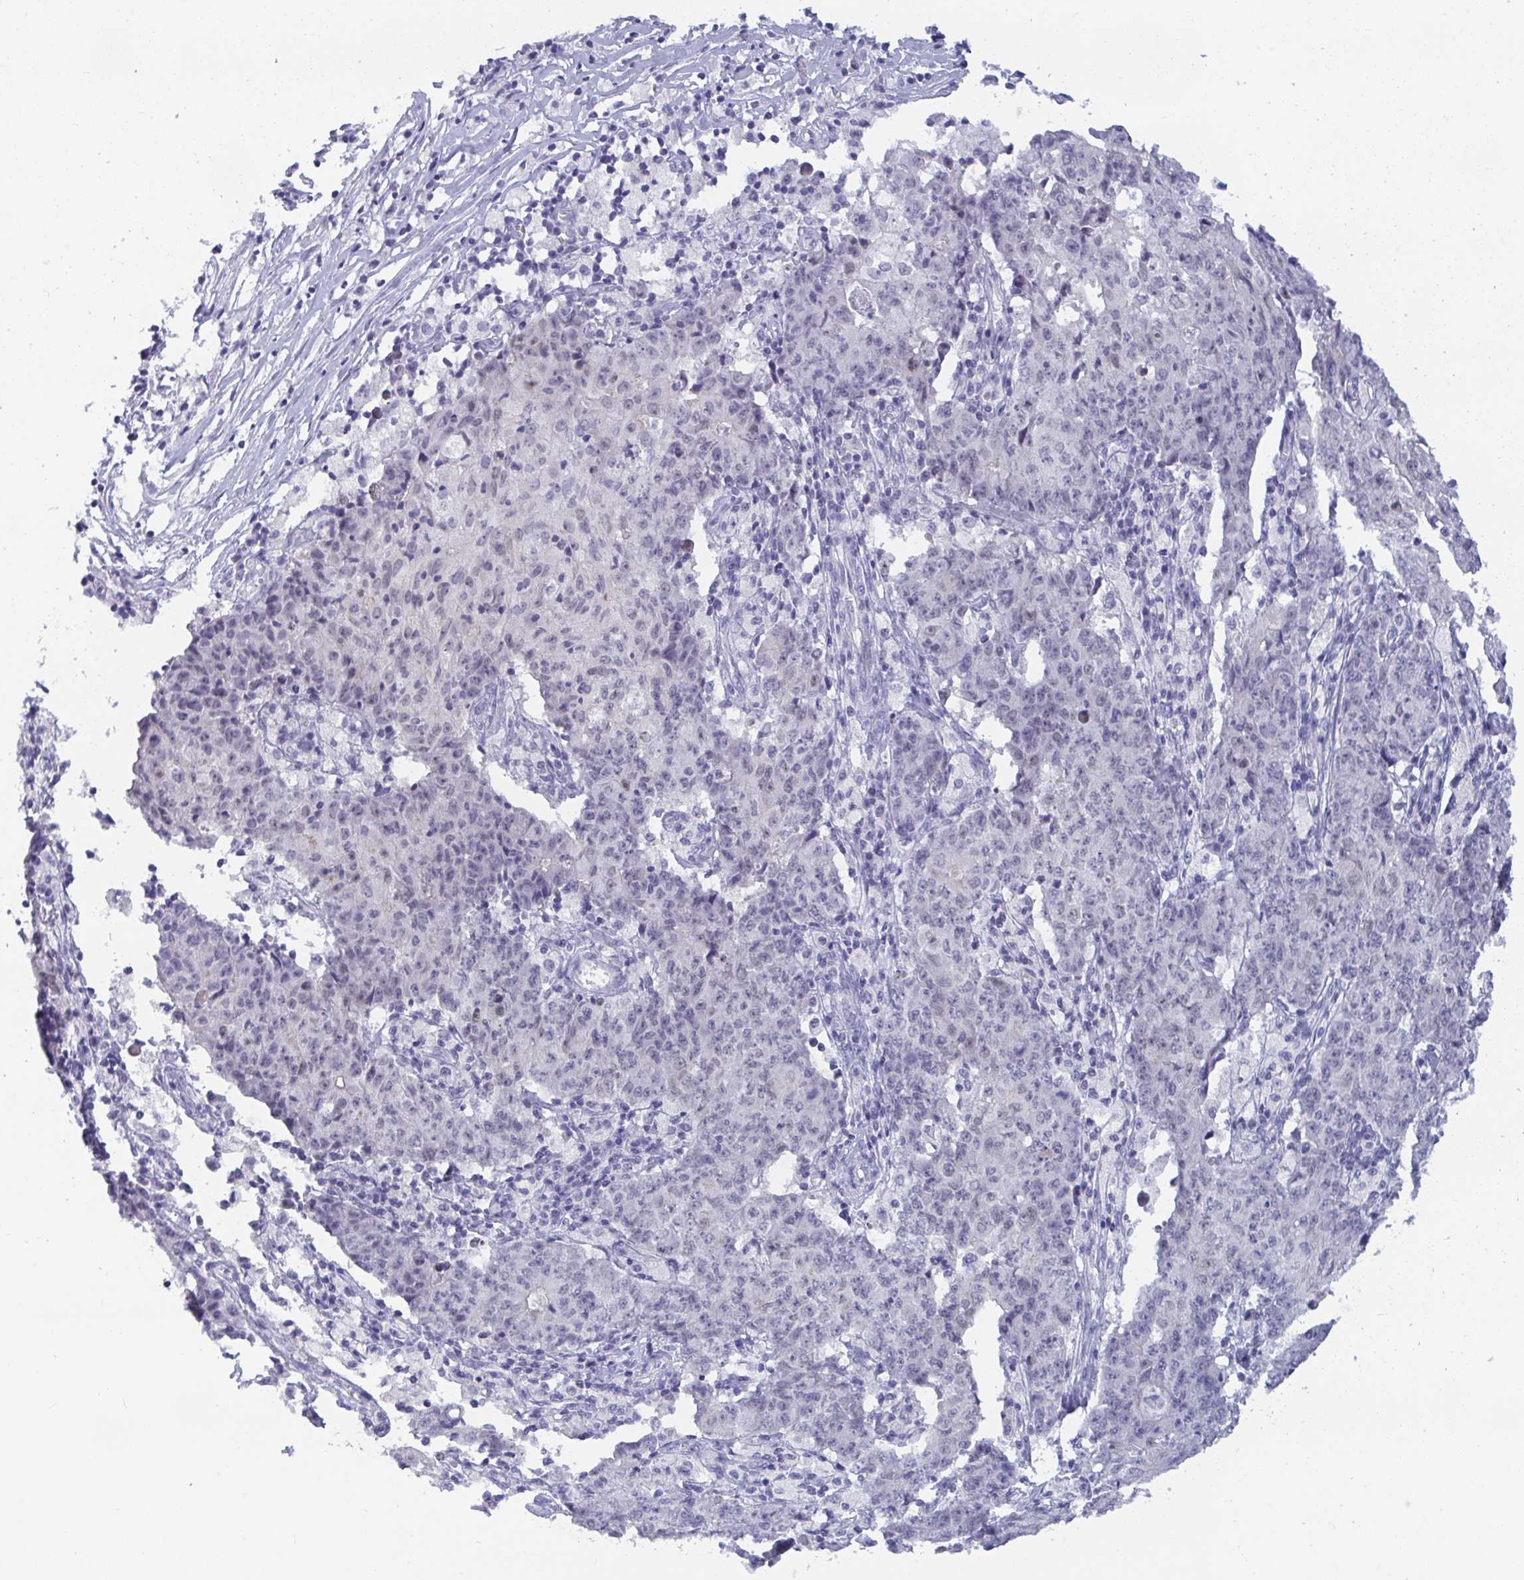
{"staining": {"intensity": "weak", "quantity": "25%-75%", "location": "nuclear"}, "tissue": "ovarian cancer", "cell_type": "Tumor cells", "image_type": "cancer", "snomed": [{"axis": "morphology", "description": "Carcinoma, endometroid"}, {"axis": "topography", "description": "Ovary"}], "caption": "A histopathology image of human ovarian cancer (endometroid carcinoma) stained for a protein reveals weak nuclear brown staining in tumor cells.", "gene": "BMAL2", "patient": {"sex": "female", "age": 42}}